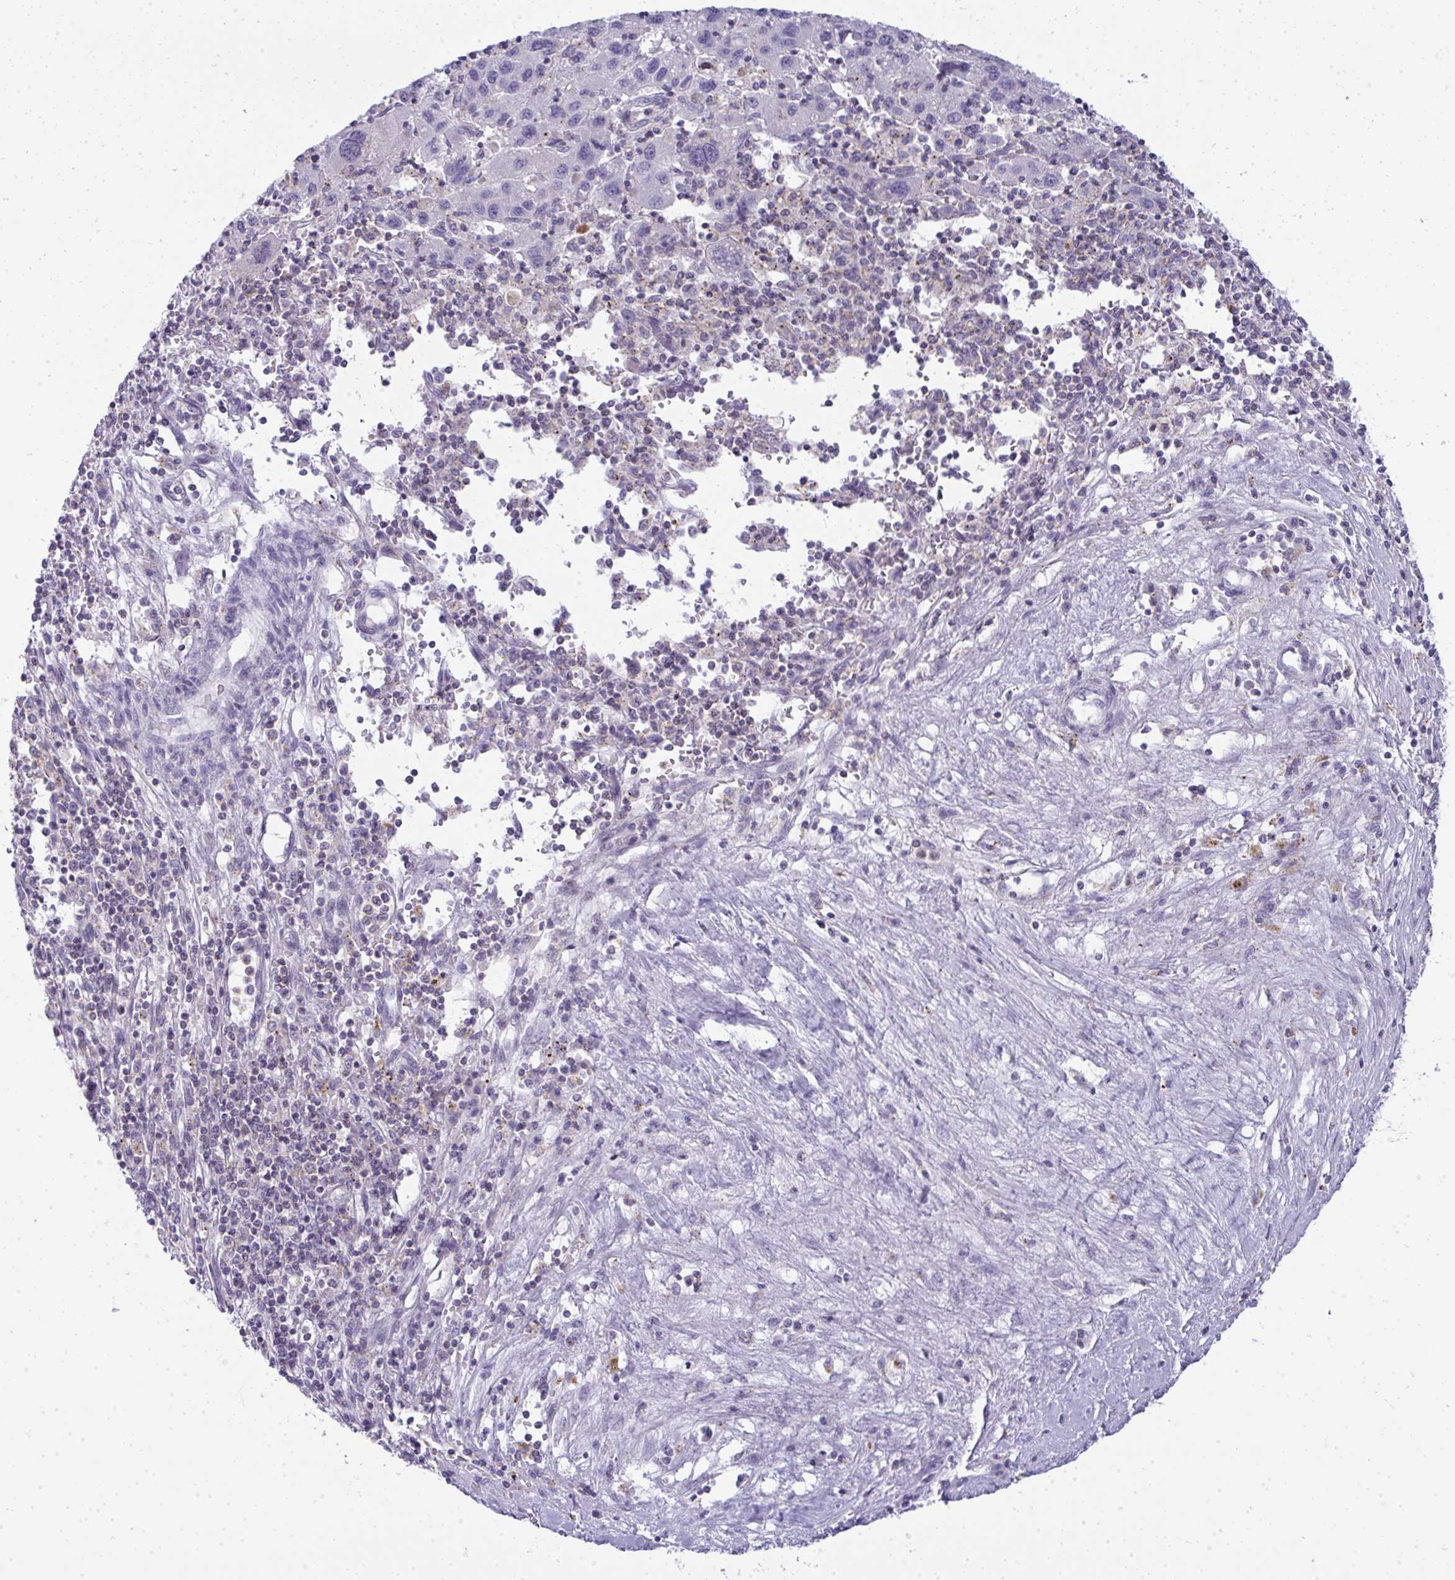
{"staining": {"intensity": "negative", "quantity": "none", "location": "none"}, "tissue": "liver cancer", "cell_type": "Tumor cells", "image_type": "cancer", "snomed": [{"axis": "morphology", "description": "Carcinoma, Hepatocellular, NOS"}, {"axis": "topography", "description": "Liver"}], "caption": "Histopathology image shows no protein expression in tumor cells of liver cancer (hepatocellular carcinoma) tissue.", "gene": "VPS4B", "patient": {"sex": "female", "age": 77}}